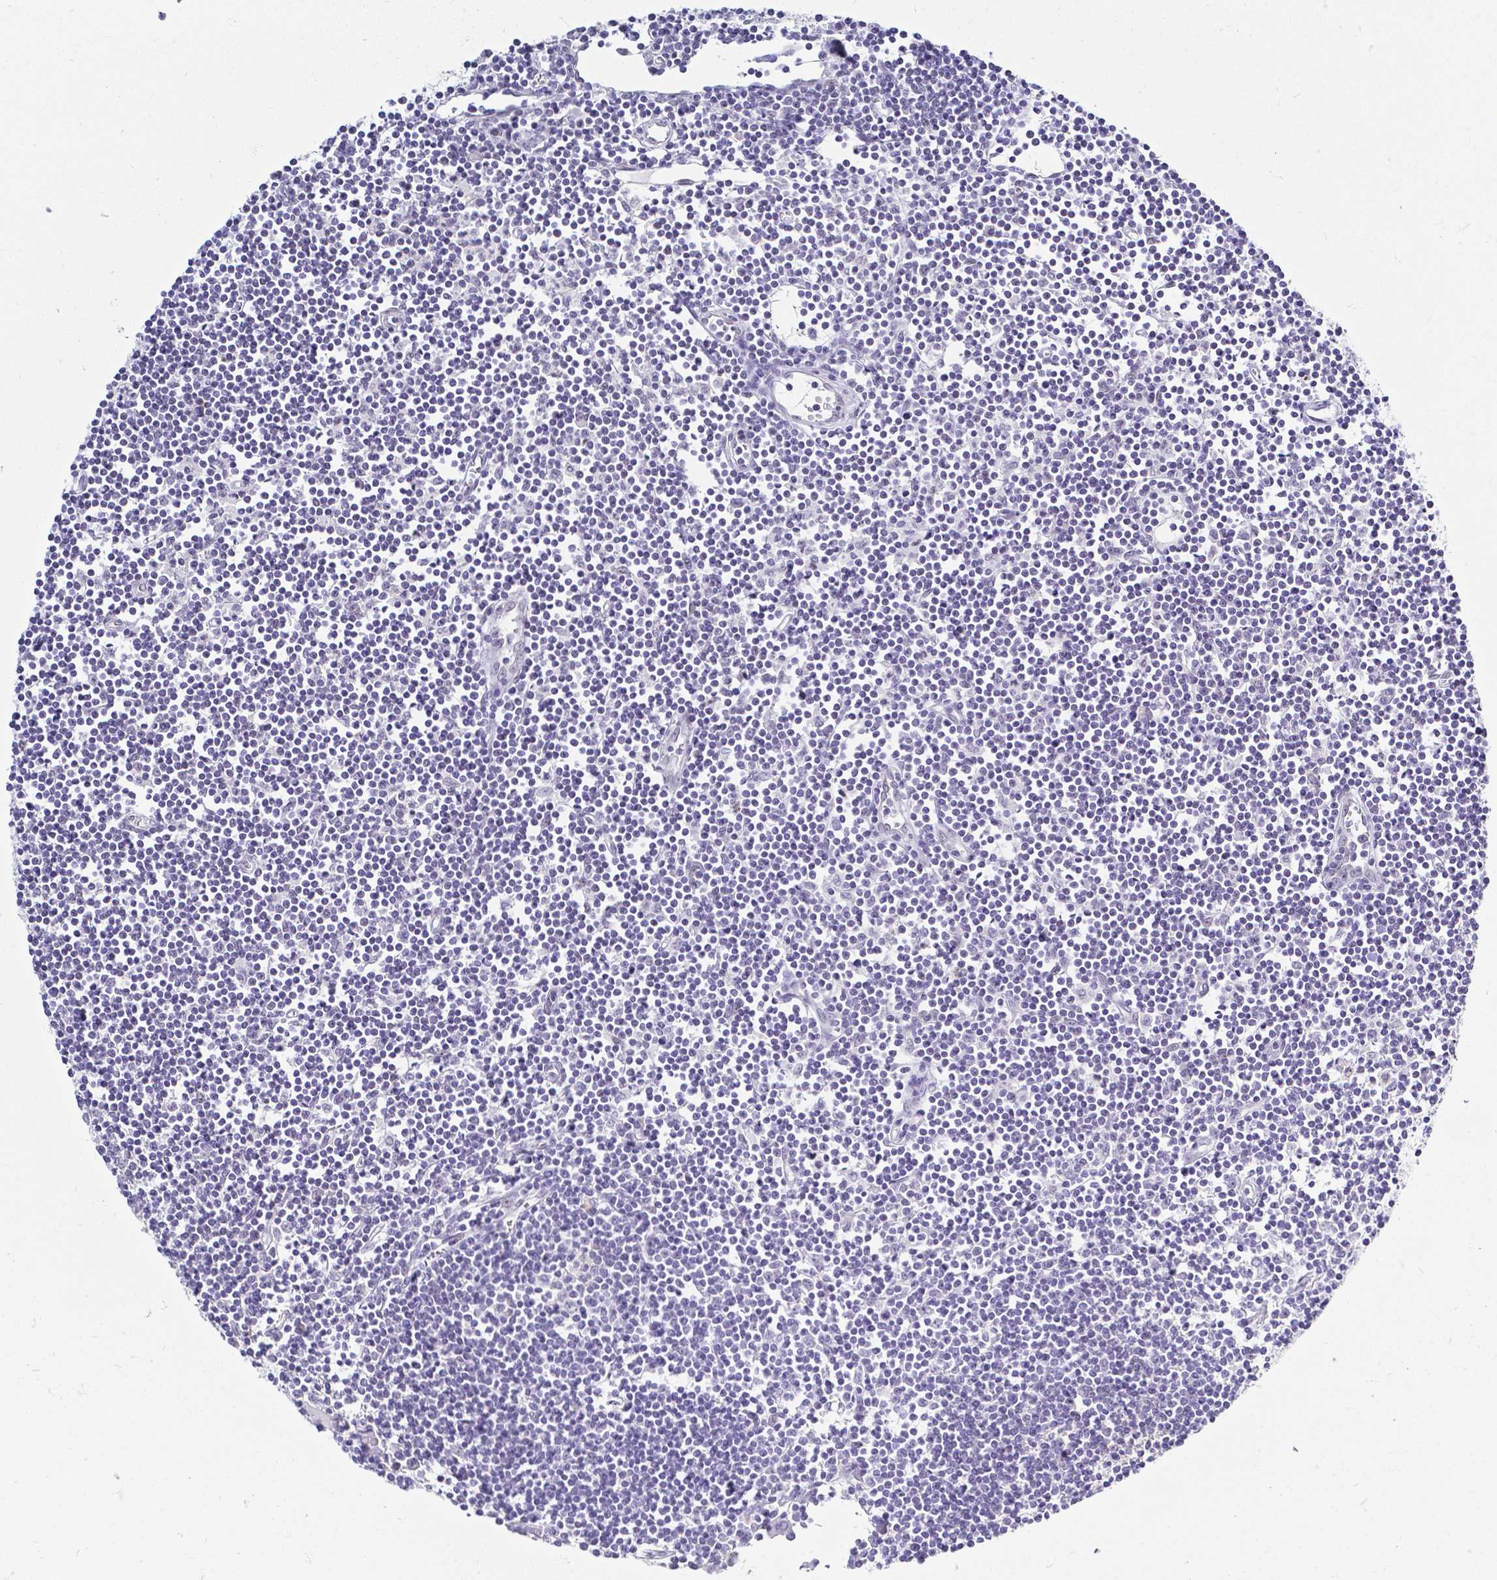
{"staining": {"intensity": "negative", "quantity": "none", "location": "none"}, "tissue": "lymph node", "cell_type": "Germinal center cells", "image_type": "normal", "snomed": [{"axis": "morphology", "description": "Normal tissue, NOS"}, {"axis": "topography", "description": "Lymph node"}], "caption": "Immunohistochemical staining of unremarkable human lymph node exhibits no significant staining in germinal center cells. (Brightfield microscopy of DAB (3,3'-diaminobenzidine) IHC at high magnification).", "gene": "FAM83G", "patient": {"sex": "female", "age": 65}}